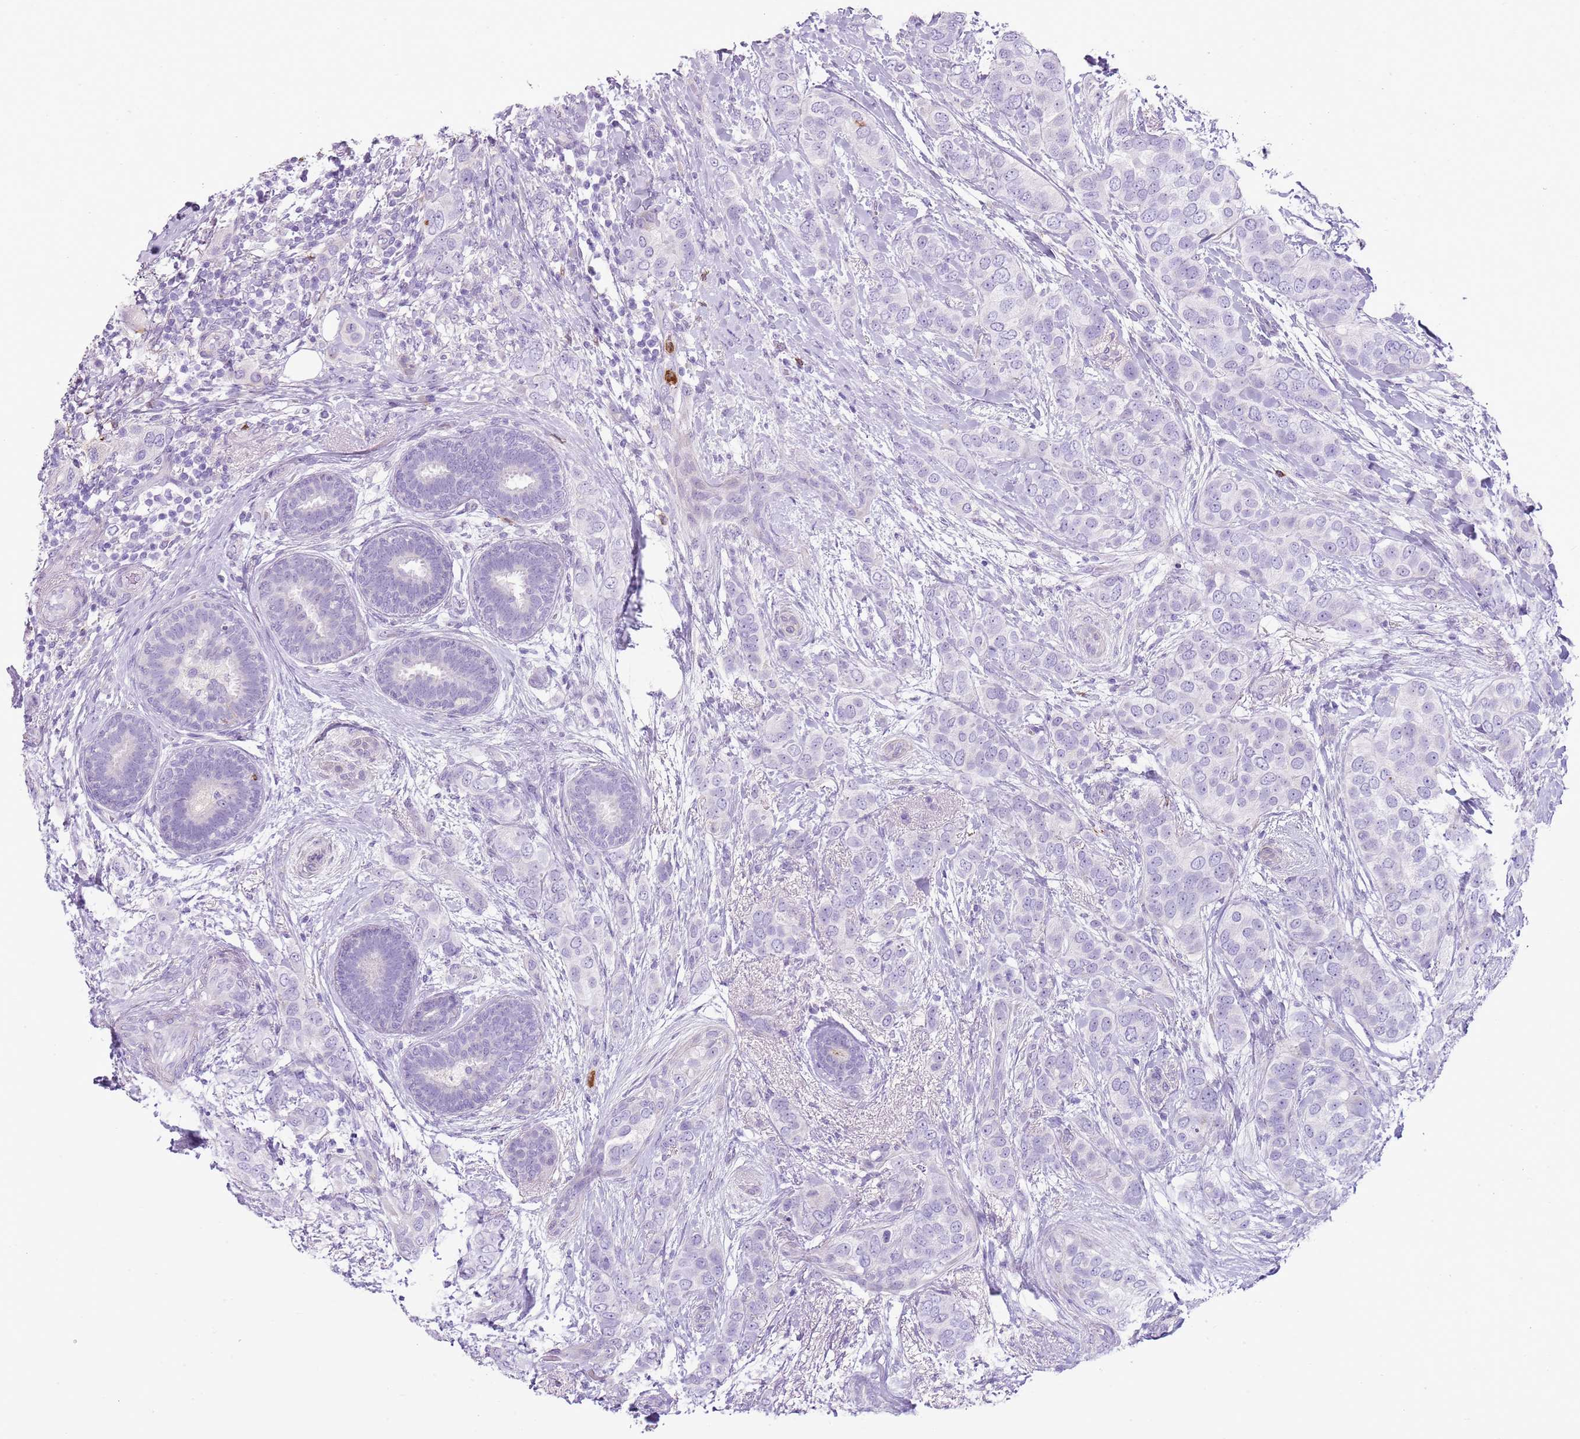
{"staining": {"intensity": "negative", "quantity": "none", "location": "none"}, "tissue": "breast cancer", "cell_type": "Tumor cells", "image_type": "cancer", "snomed": [{"axis": "morphology", "description": "Lobular carcinoma"}, {"axis": "topography", "description": "Breast"}], "caption": "This histopathology image is of breast lobular carcinoma stained with IHC to label a protein in brown with the nuclei are counter-stained blue. There is no expression in tumor cells.", "gene": "CD177", "patient": {"sex": "female", "age": 51}}